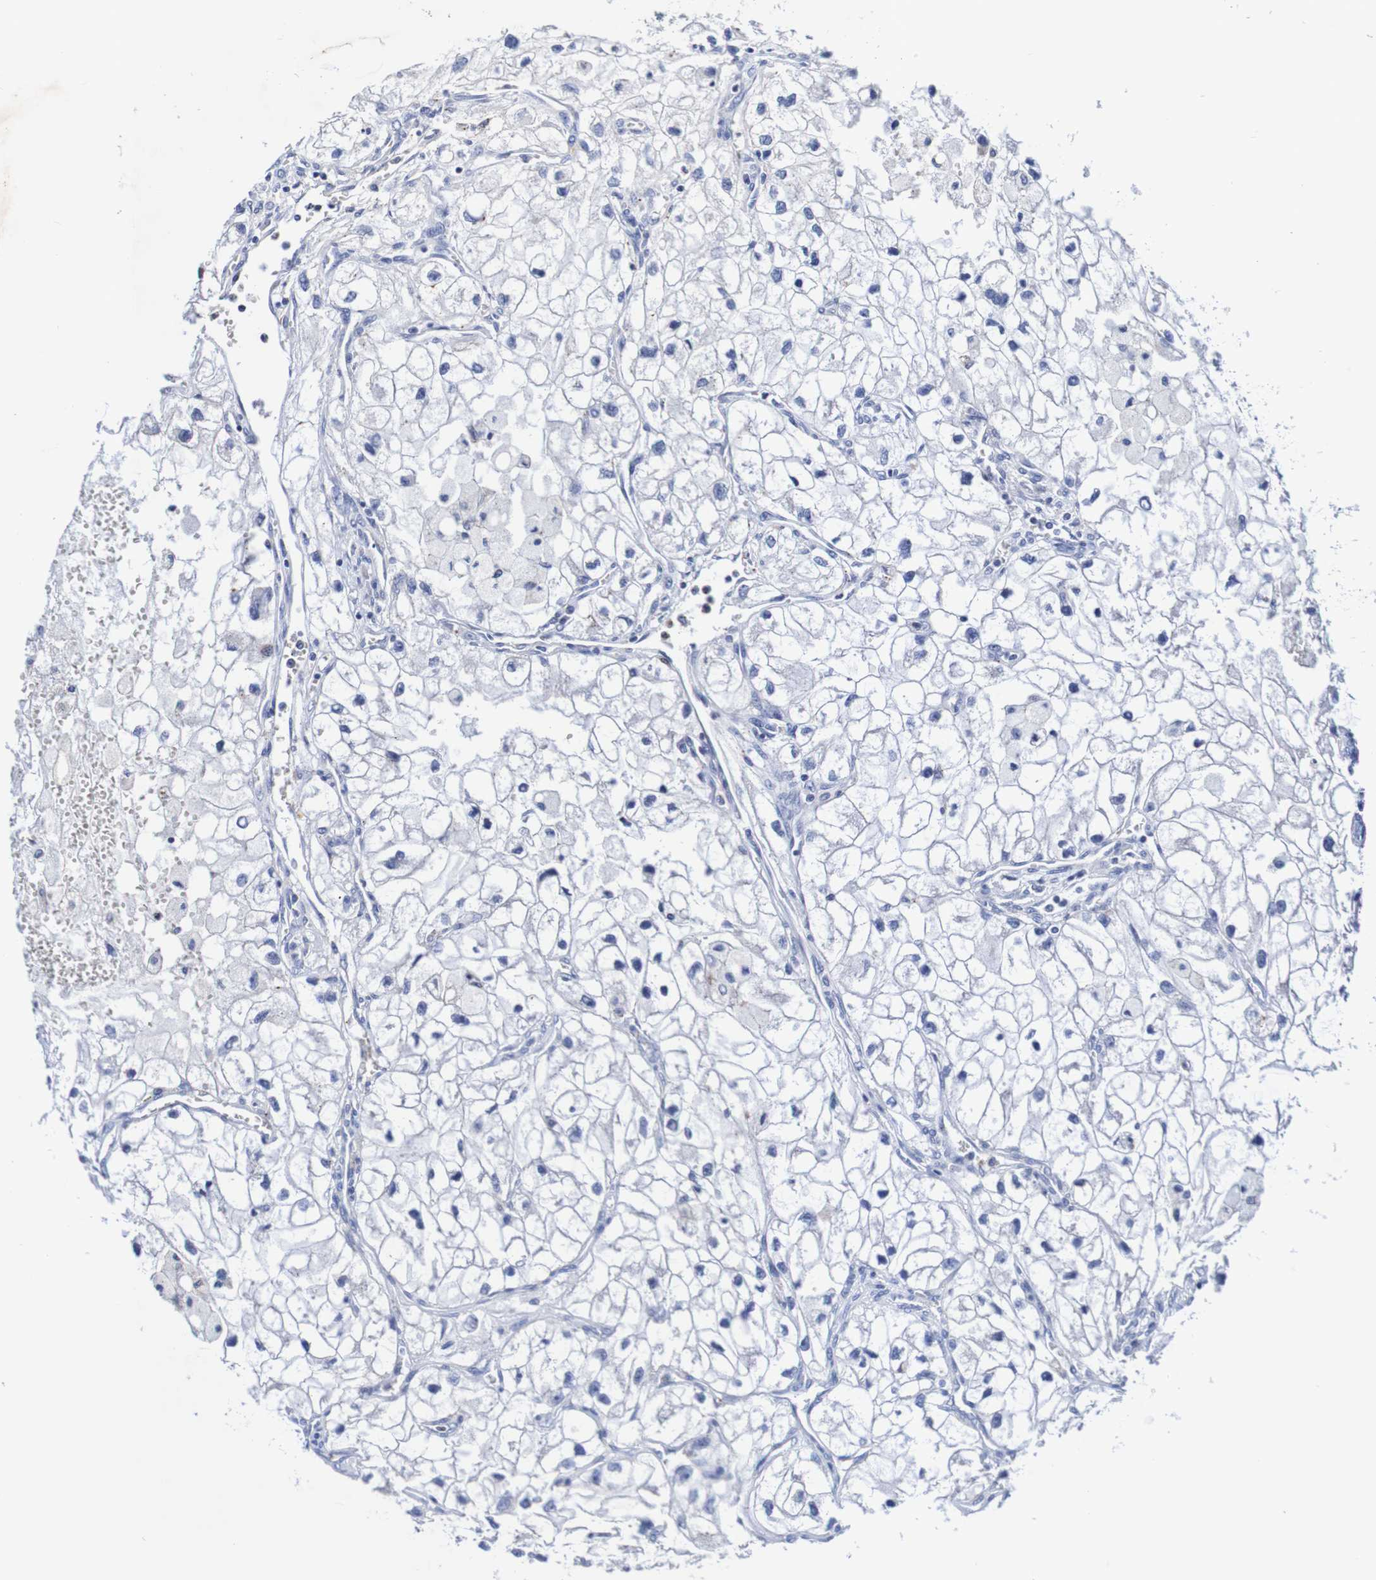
{"staining": {"intensity": "negative", "quantity": "none", "location": "none"}, "tissue": "renal cancer", "cell_type": "Tumor cells", "image_type": "cancer", "snomed": [{"axis": "morphology", "description": "Adenocarcinoma, NOS"}, {"axis": "topography", "description": "Kidney"}], "caption": "Immunohistochemistry (IHC) photomicrograph of neoplastic tissue: human renal adenocarcinoma stained with DAB exhibits no significant protein staining in tumor cells.", "gene": "SEZ6", "patient": {"sex": "female", "age": 70}}